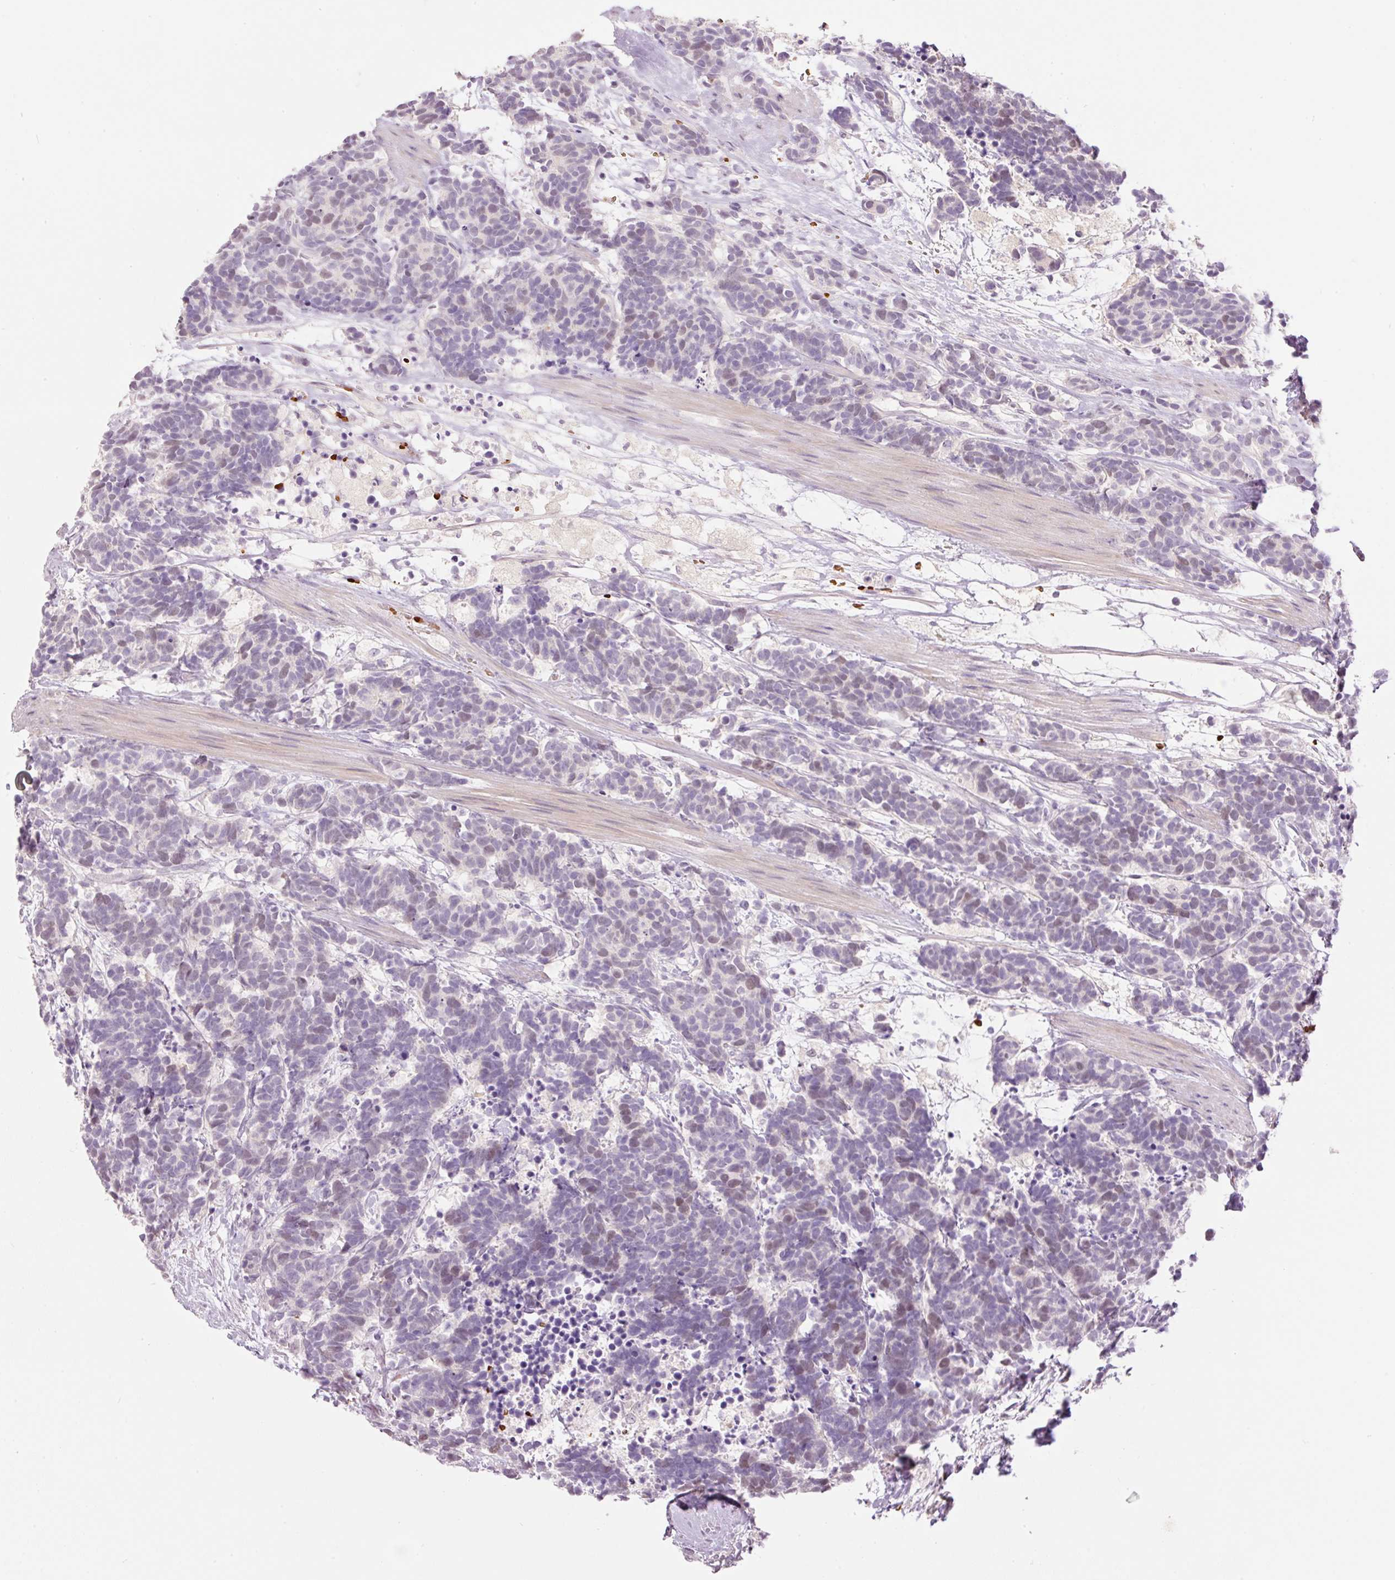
{"staining": {"intensity": "weak", "quantity": "25%-75%", "location": "nuclear"}, "tissue": "carcinoid", "cell_type": "Tumor cells", "image_type": "cancer", "snomed": [{"axis": "morphology", "description": "Carcinoma, NOS"}, {"axis": "morphology", "description": "Carcinoid, malignant, NOS"}, {"axis": "topography", "description": "Prostate"}], "caption": "Immunohistochemistry of human carcinoma demonstrates low levels of weak nuclear positivity in about 25%-75% of tumor cells. (IHC, brightfield microscopy, high magnification).", "gene": "LY6G6D", "patient": {"sex": "male", "age": 57}}